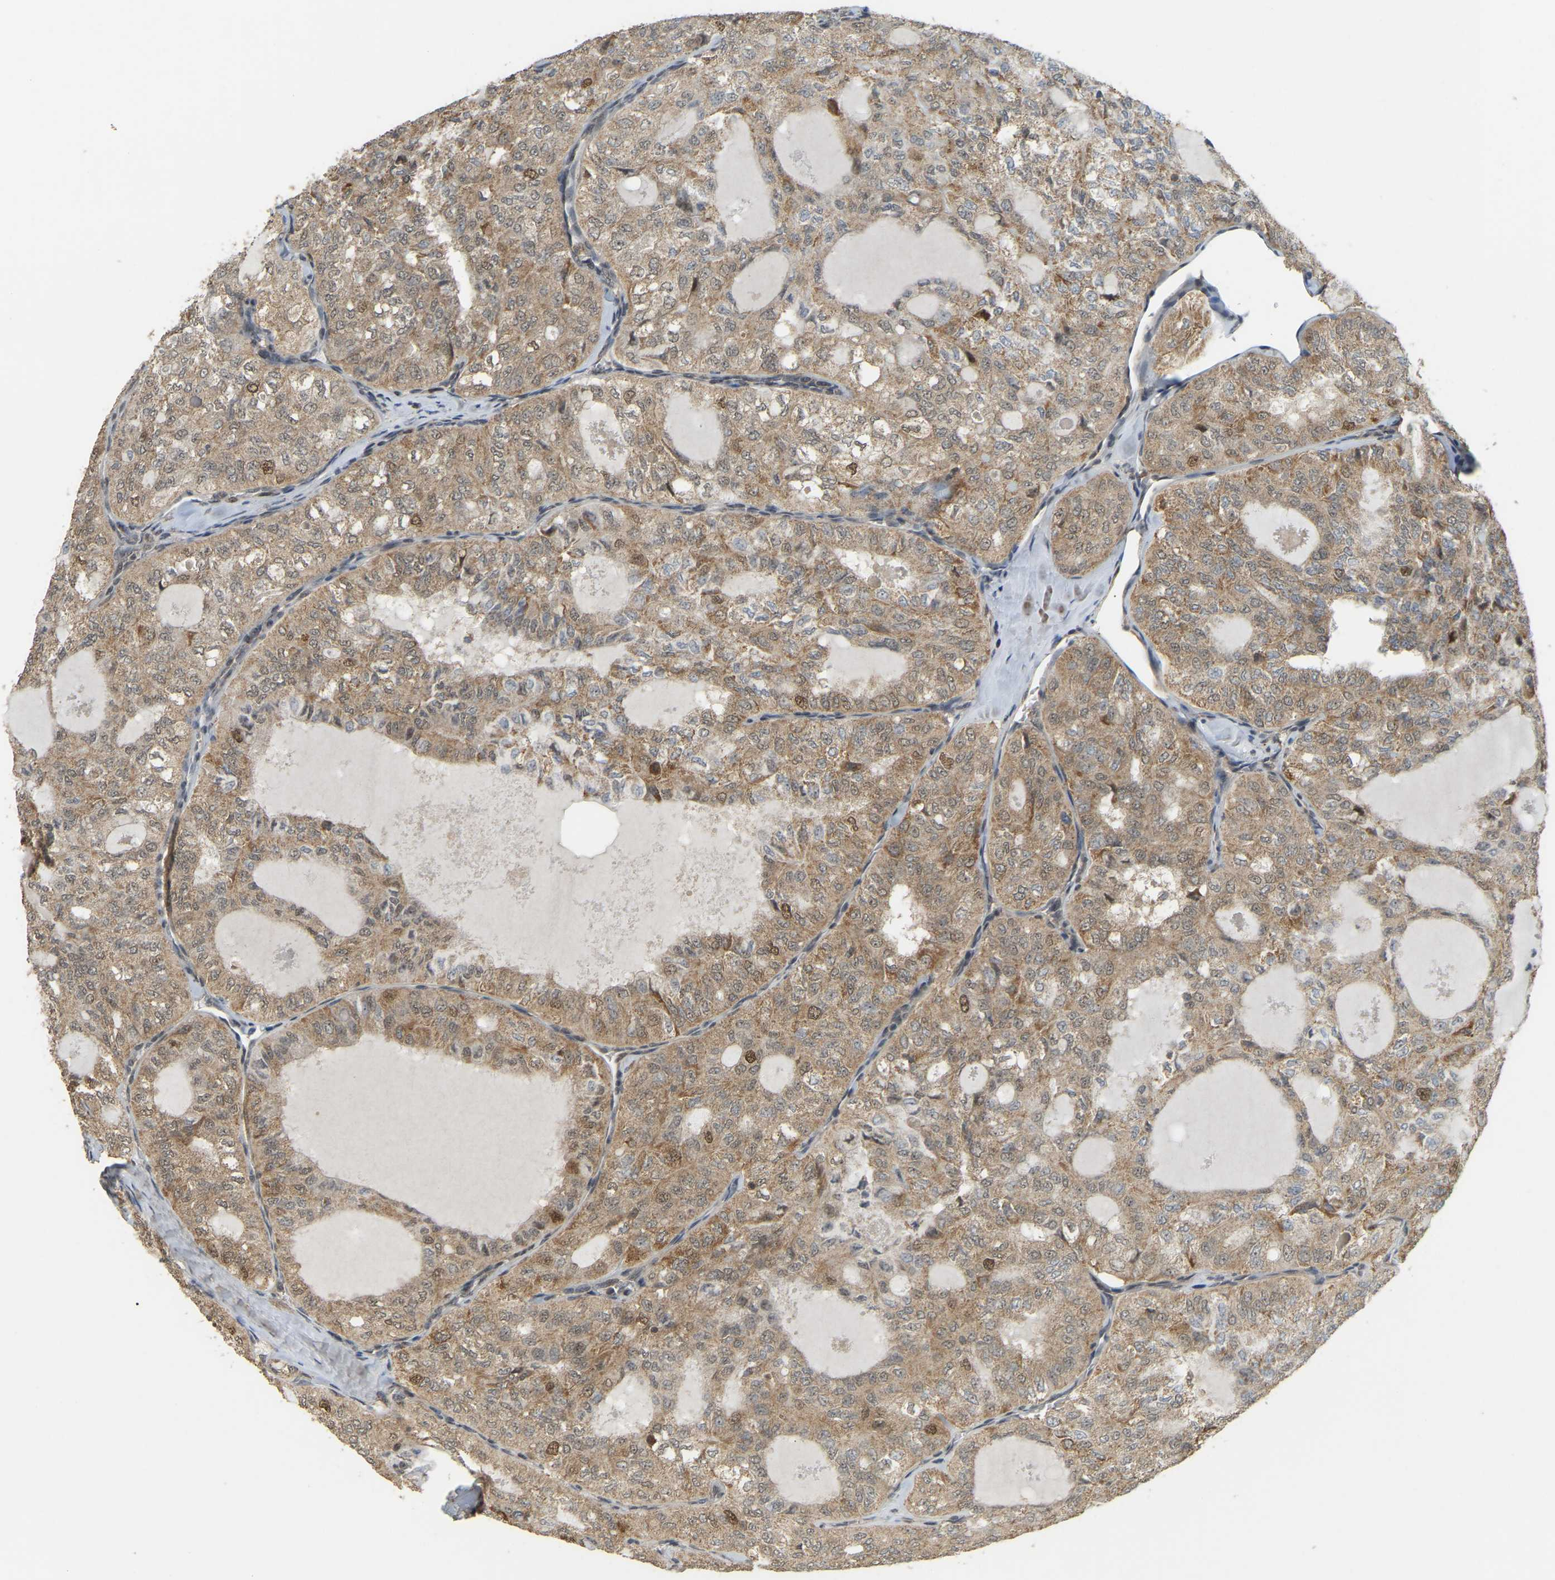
{"staining": {"intensity": "moderate", "quantity": ">75%", "location": "cytoplasmic/membranous"}, "tissue": "thyroid cancer", "cell_type": "Tumor cells", "image_type": "cancer", "snomed": [{"axis": "morphology", "description": "Follicular adenoma carcinoma, NOS"}, {"axis": "topography", "description": "Thyroid gland"}], "caption": "Protein staining shows moderate cytoplasmic/membranous positivity in about >75% of tumor cells in follicular adenoma carcinoma (thyroid). (DAB (3,3'-diaminobenzidine) IHC, brown staining for protein, blue staining for nuclei).", "gene": "BRF2", "patient": {"sex": "male", "age": 75}}